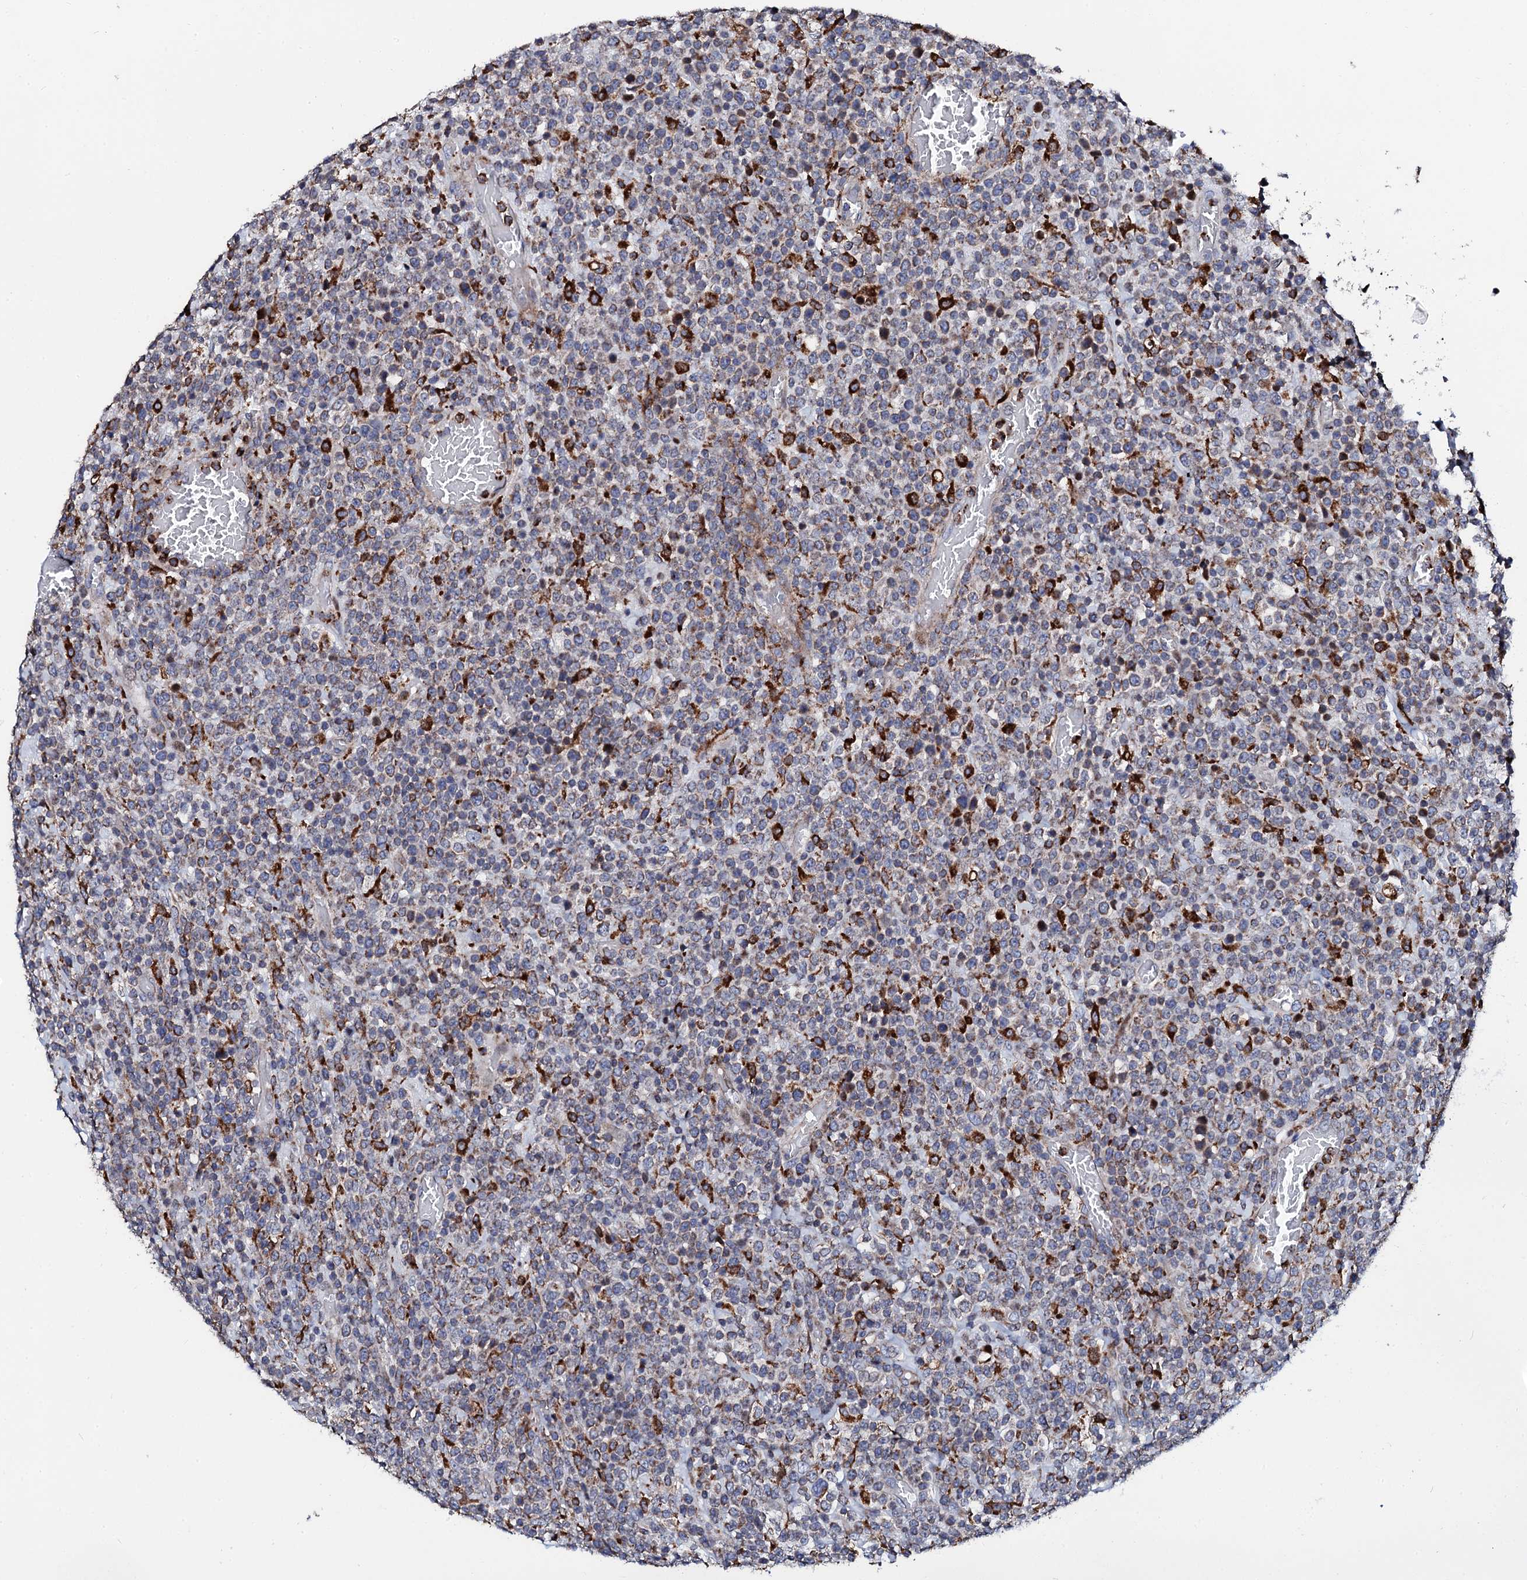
{"staining": {"intensity": "moderate", "quantity": "25%-75%", "location": "cytoplasmic/membranous"}, "tissue": "lymphoma", "cell_type": "Tumor cells", "image_type": "cancer", "snomed": [{"axis": "morphology", "description": "Malignant lymphoma, non-Hodgkin's type, High grade"}, {"axis": "topography", "description": "Colon"}], "caption": "Immunohistochemistry histopathology image of human high-grade malignant lymphoma, non-Hodgkin's type stained for a protein (brown), which displays medium levels of moderate cytoplasmic/membranous staining in approximately 25%-75% of tumor cells.", "gene": "TCIRG1", "patient": {"sex": "female", "age": 53}}